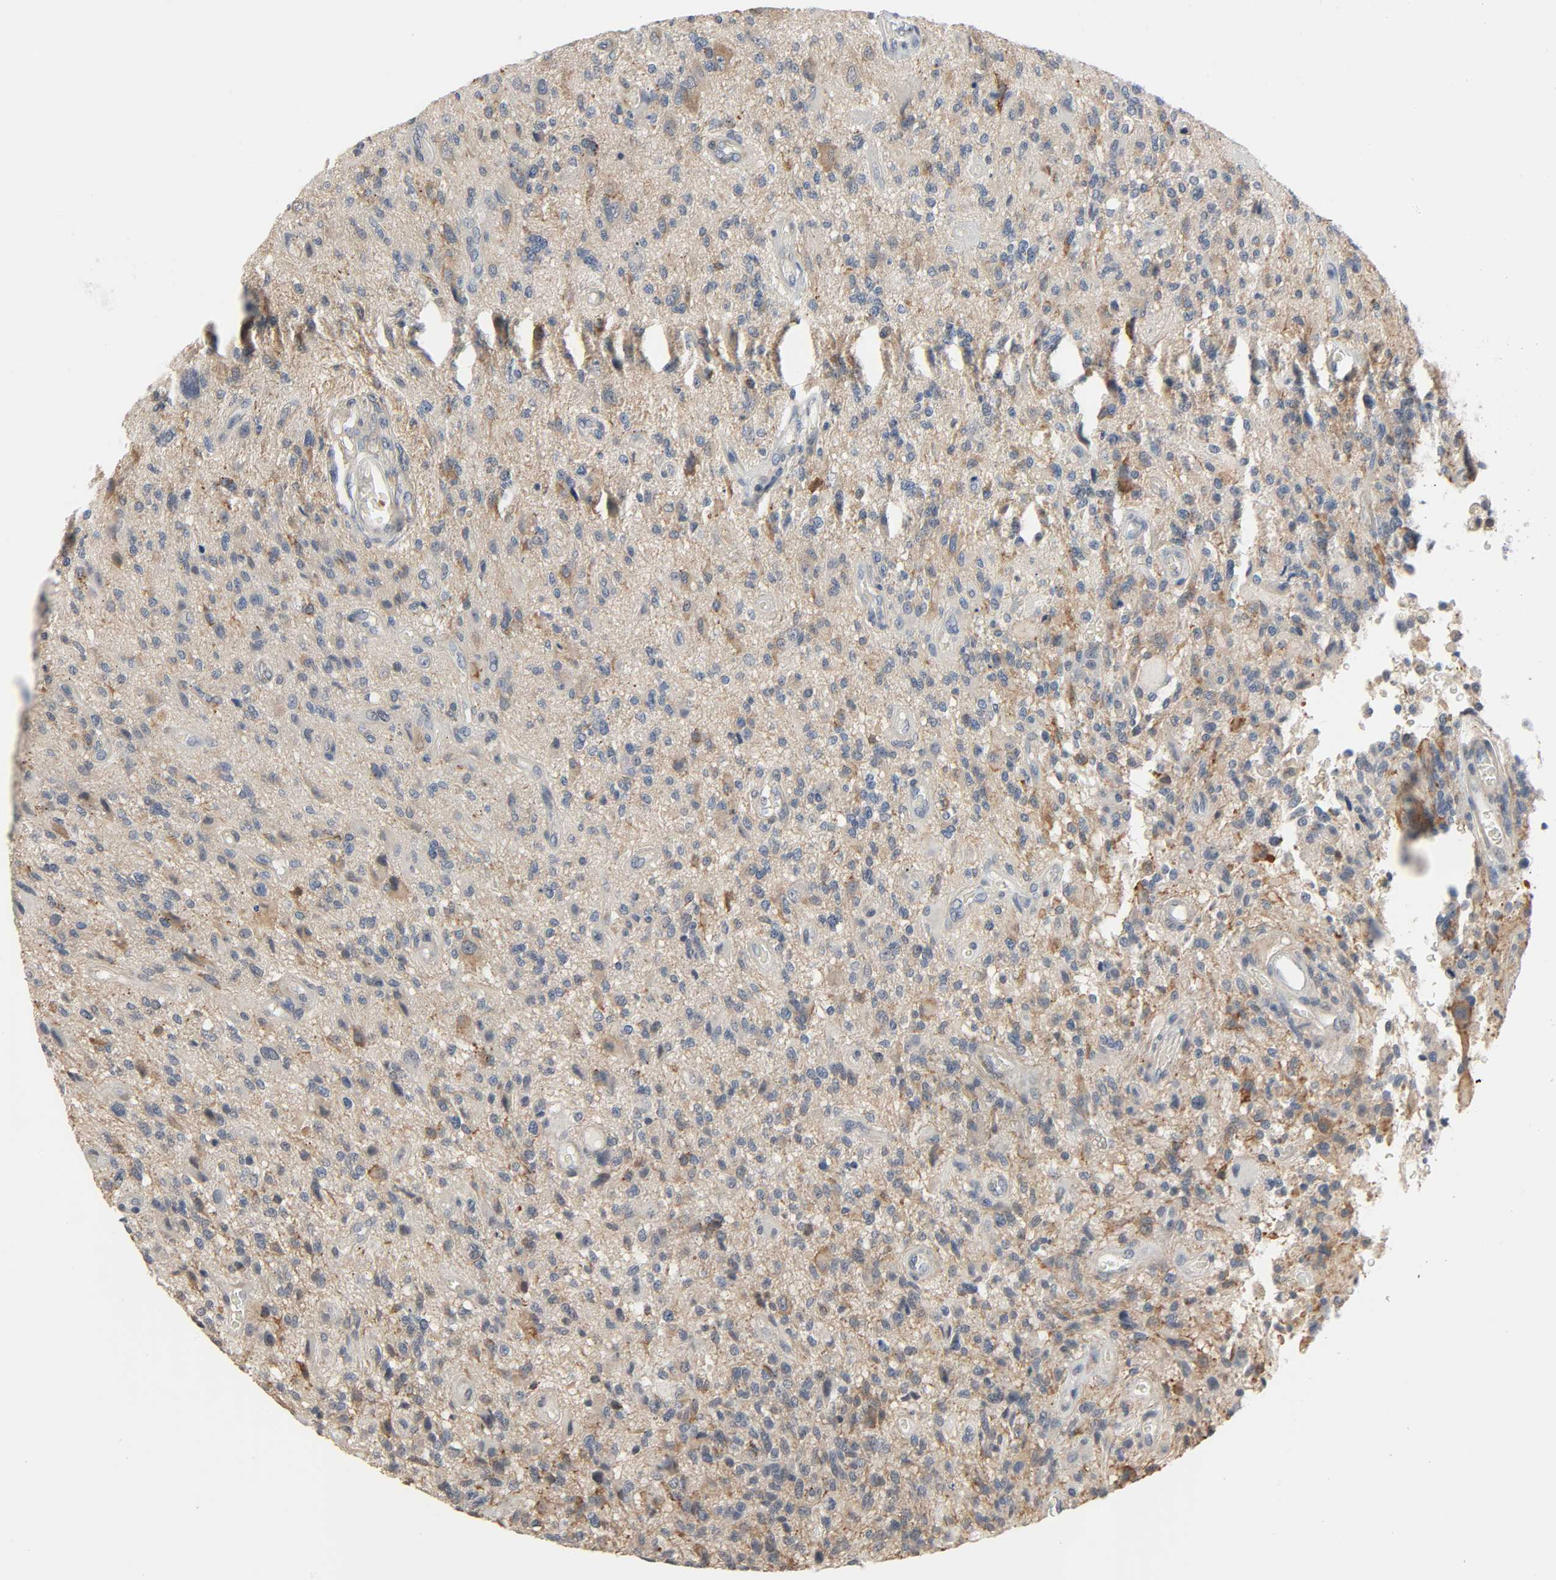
{"staining": {"intensity": "moderate", "quantity": "25%-75%", "location": "cytoplasmic/membranous"}, "tissue": "glioma", "cell_type": "Tumor cells", "image_type": "cancer", "snomed": [{"axis": "morphology", "description": "Normal tissue, NOS"}, {"axis": "morphology", "description": "Glioma, malignant, High grade"}, {"axis": "topography", "description": "Cerebral cortex"}], "caption": "Protein expression analysis of human glioma reveals moderate cytoplasmic/membranous staining in about 25%-75% of tumor cells. Using DAB (3,3'-diaminobenzidine) (brown) and hematoxylin (blue) stains, captured at high magnification using brightfield microscopy.", "gene": "CD4", "patient": {"sex": "male", "age": 75}}